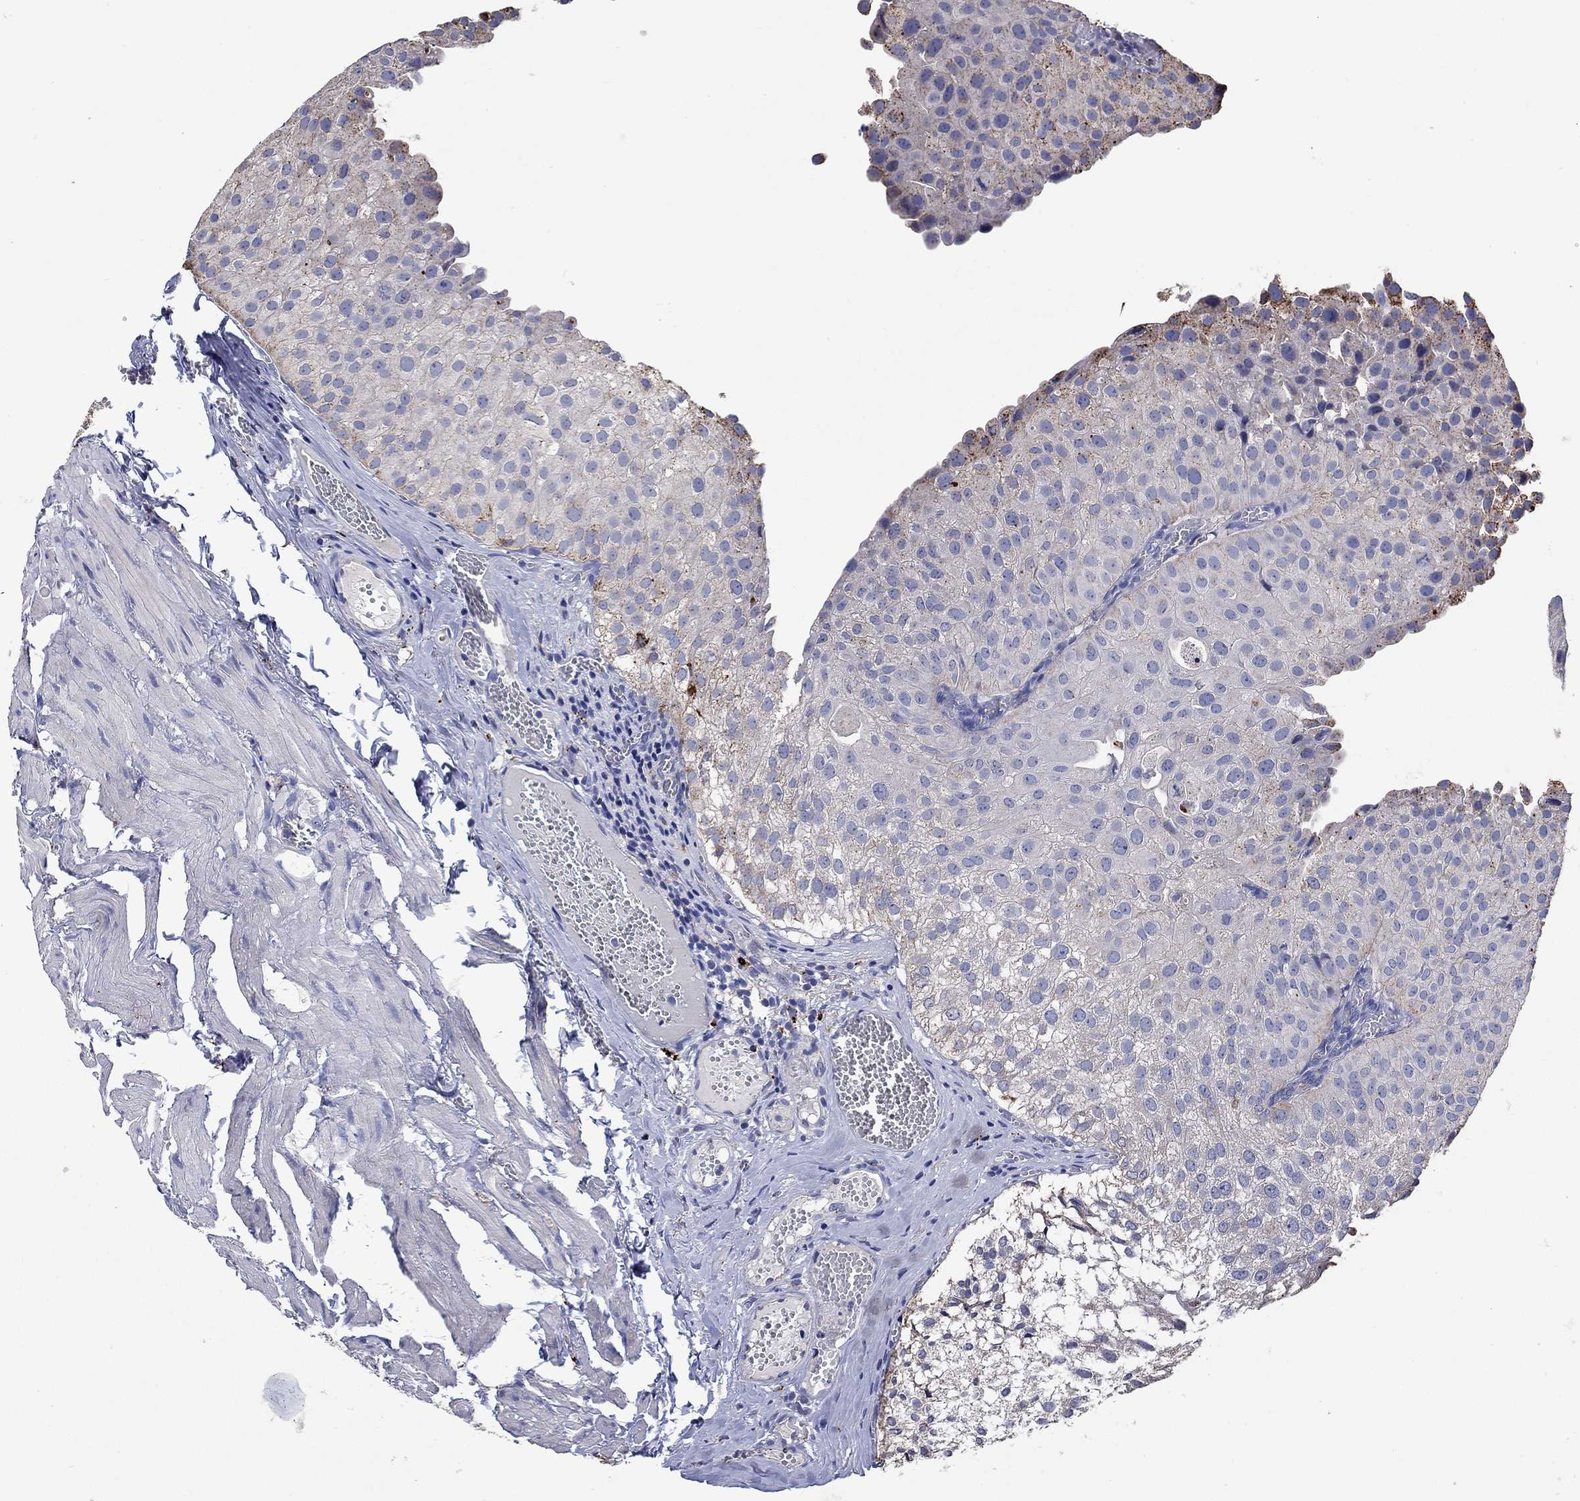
{"staining": {"intensity": "negative", "quantity": "none", "location": "none"}, "tissue": "urothelial cancer", "cell_type": "Tumor cells", "image_type": "cancer", "snomed": [{"axis": "morphology", "description": "Urothelial carcinoma, Low grade"}, {"axis": "topography", "description": "Urinary bladder"}], "caption": "A micrograph of human low-grade urothelial carcinoma is negative for staining in tumor cells.", "gene": "CTSB", "patient": {"sex": "female", "age": 78}}